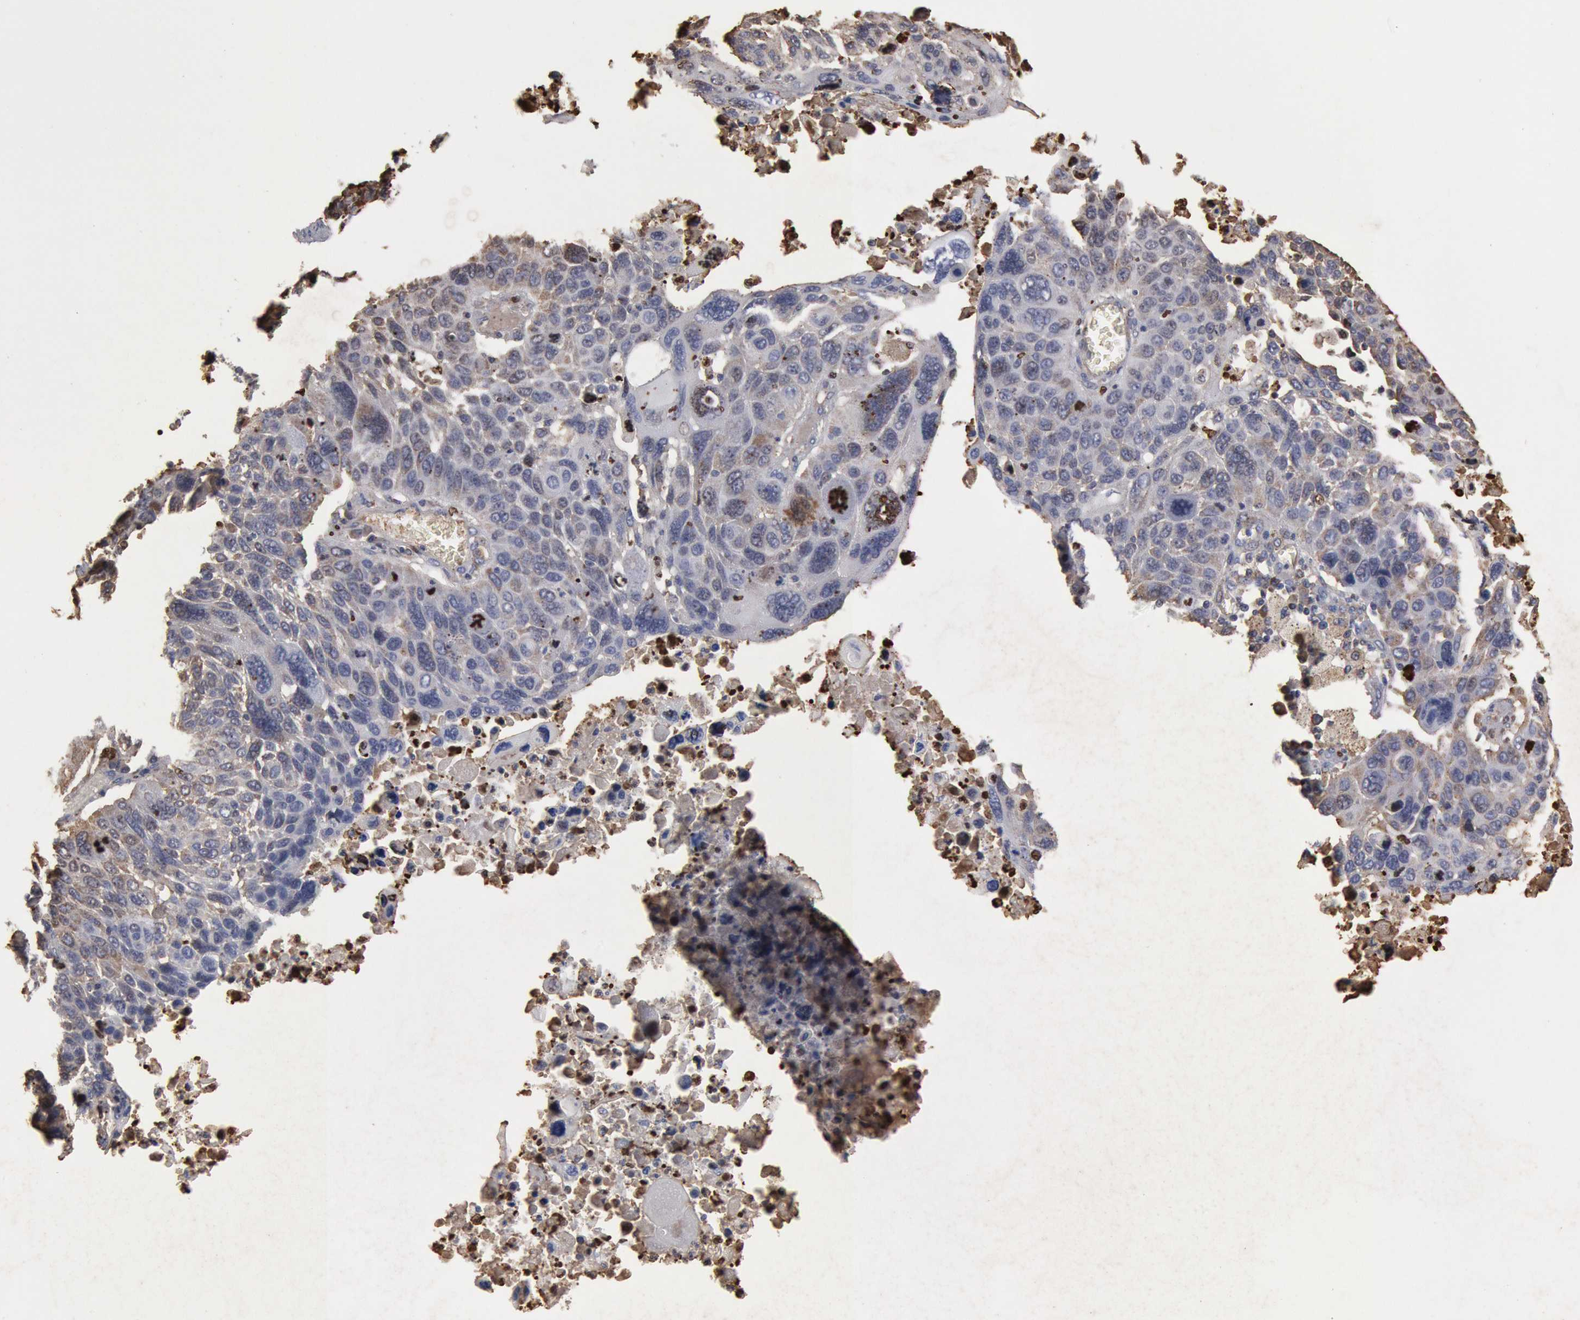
{"staining": {"intensity": "weak", "quantity": "<25%", "location": "cytoplasmic/membranous,nuclear"}, "tissue": "lung cancer", "cell_type": "Tumor cells", "image_type": "cancer", "snomed": [{"axis": "morphology", "description": "Squamous cell carcinoma, NOS"}, {"axis": "topography", "description": "Lung"}], "caption": "A high-resolution micrograph shows immunohistochemistry staining of squamous cell carcinoma (lung), which displays no significant expression in tumor cells. Brightfield microscopy of immunohistochemistry stained with DAB (brown) and hematoxylin (blue), captured at high magnification.", "gene": "FOXA2", "patient": {"sex": "male", "age": 68}}